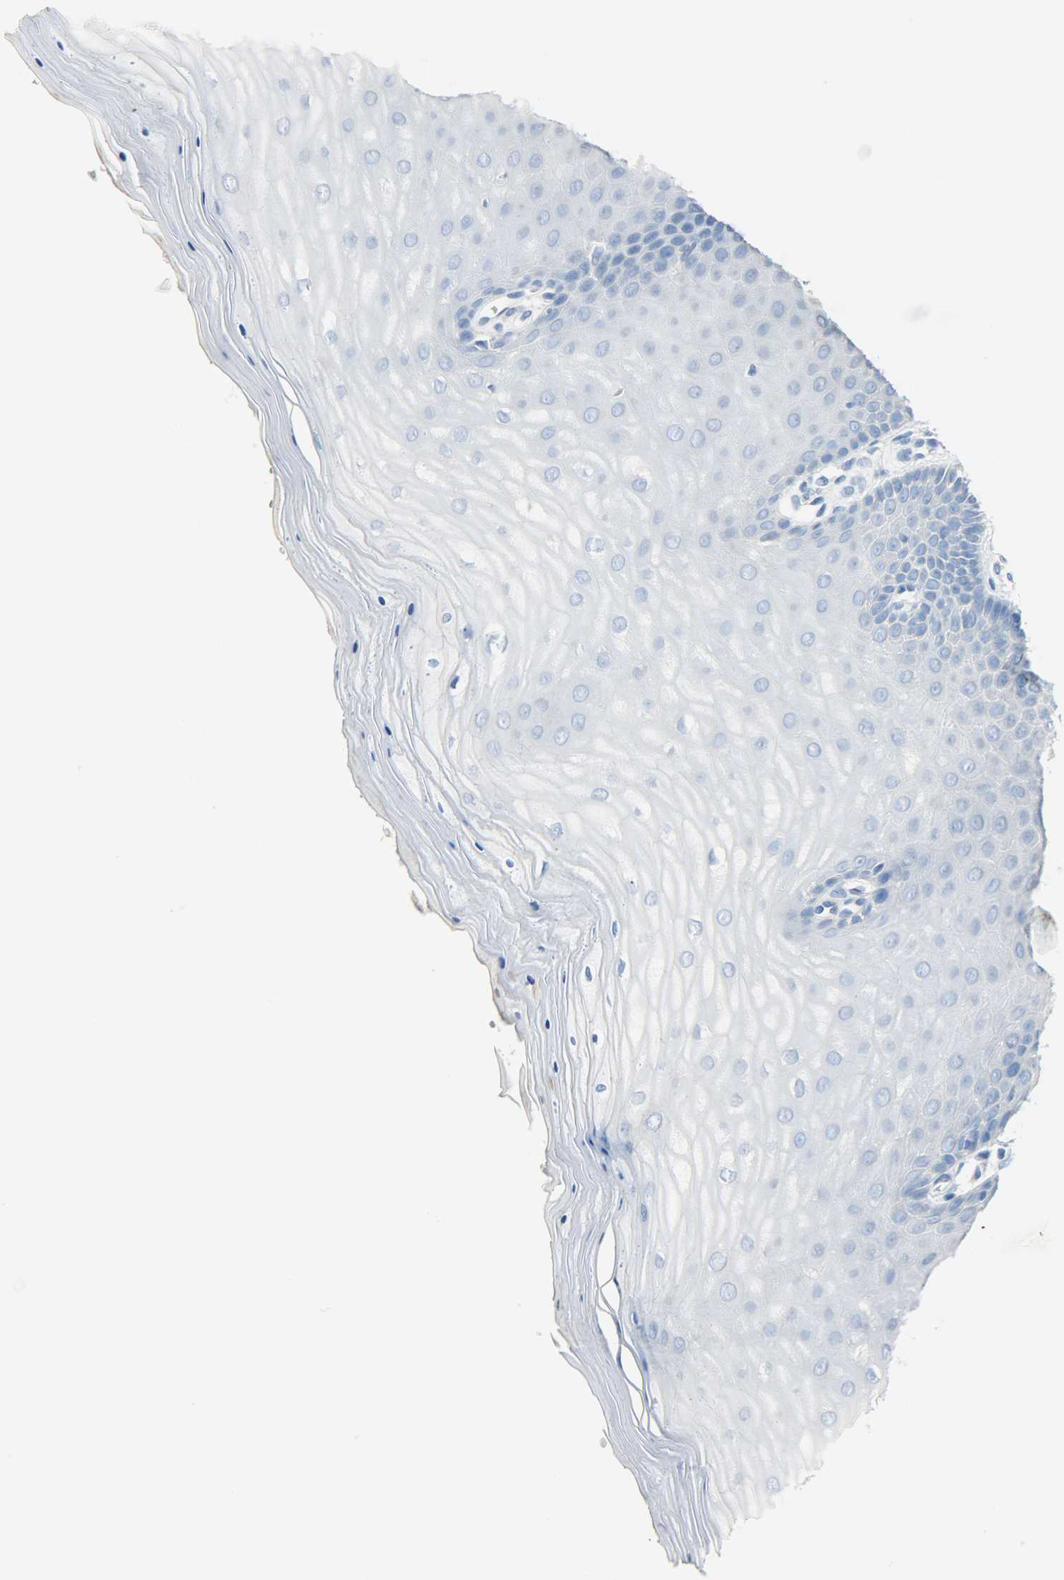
{"staining": {"intensity": "negative", "quantity": "none", "location": "none"}, "tissue": "cervix", "cell_type": "Glandular cells", "image_type": "normal", "snomed": [{"axis": "morphology", "description": "Normal tissue, NOS"}, {"axis": "topography", "description": "Cervix"}], "caption": "Protein analysis of benign cervix shows no significant expression in glandular cells. Brightfield microscopy of immunohistochemistry stained with DAB (brown) and hematoxylin (blue), captured at high magnification.", "gene": "CRP", "patient": {"sex": "female", "age": 55}}